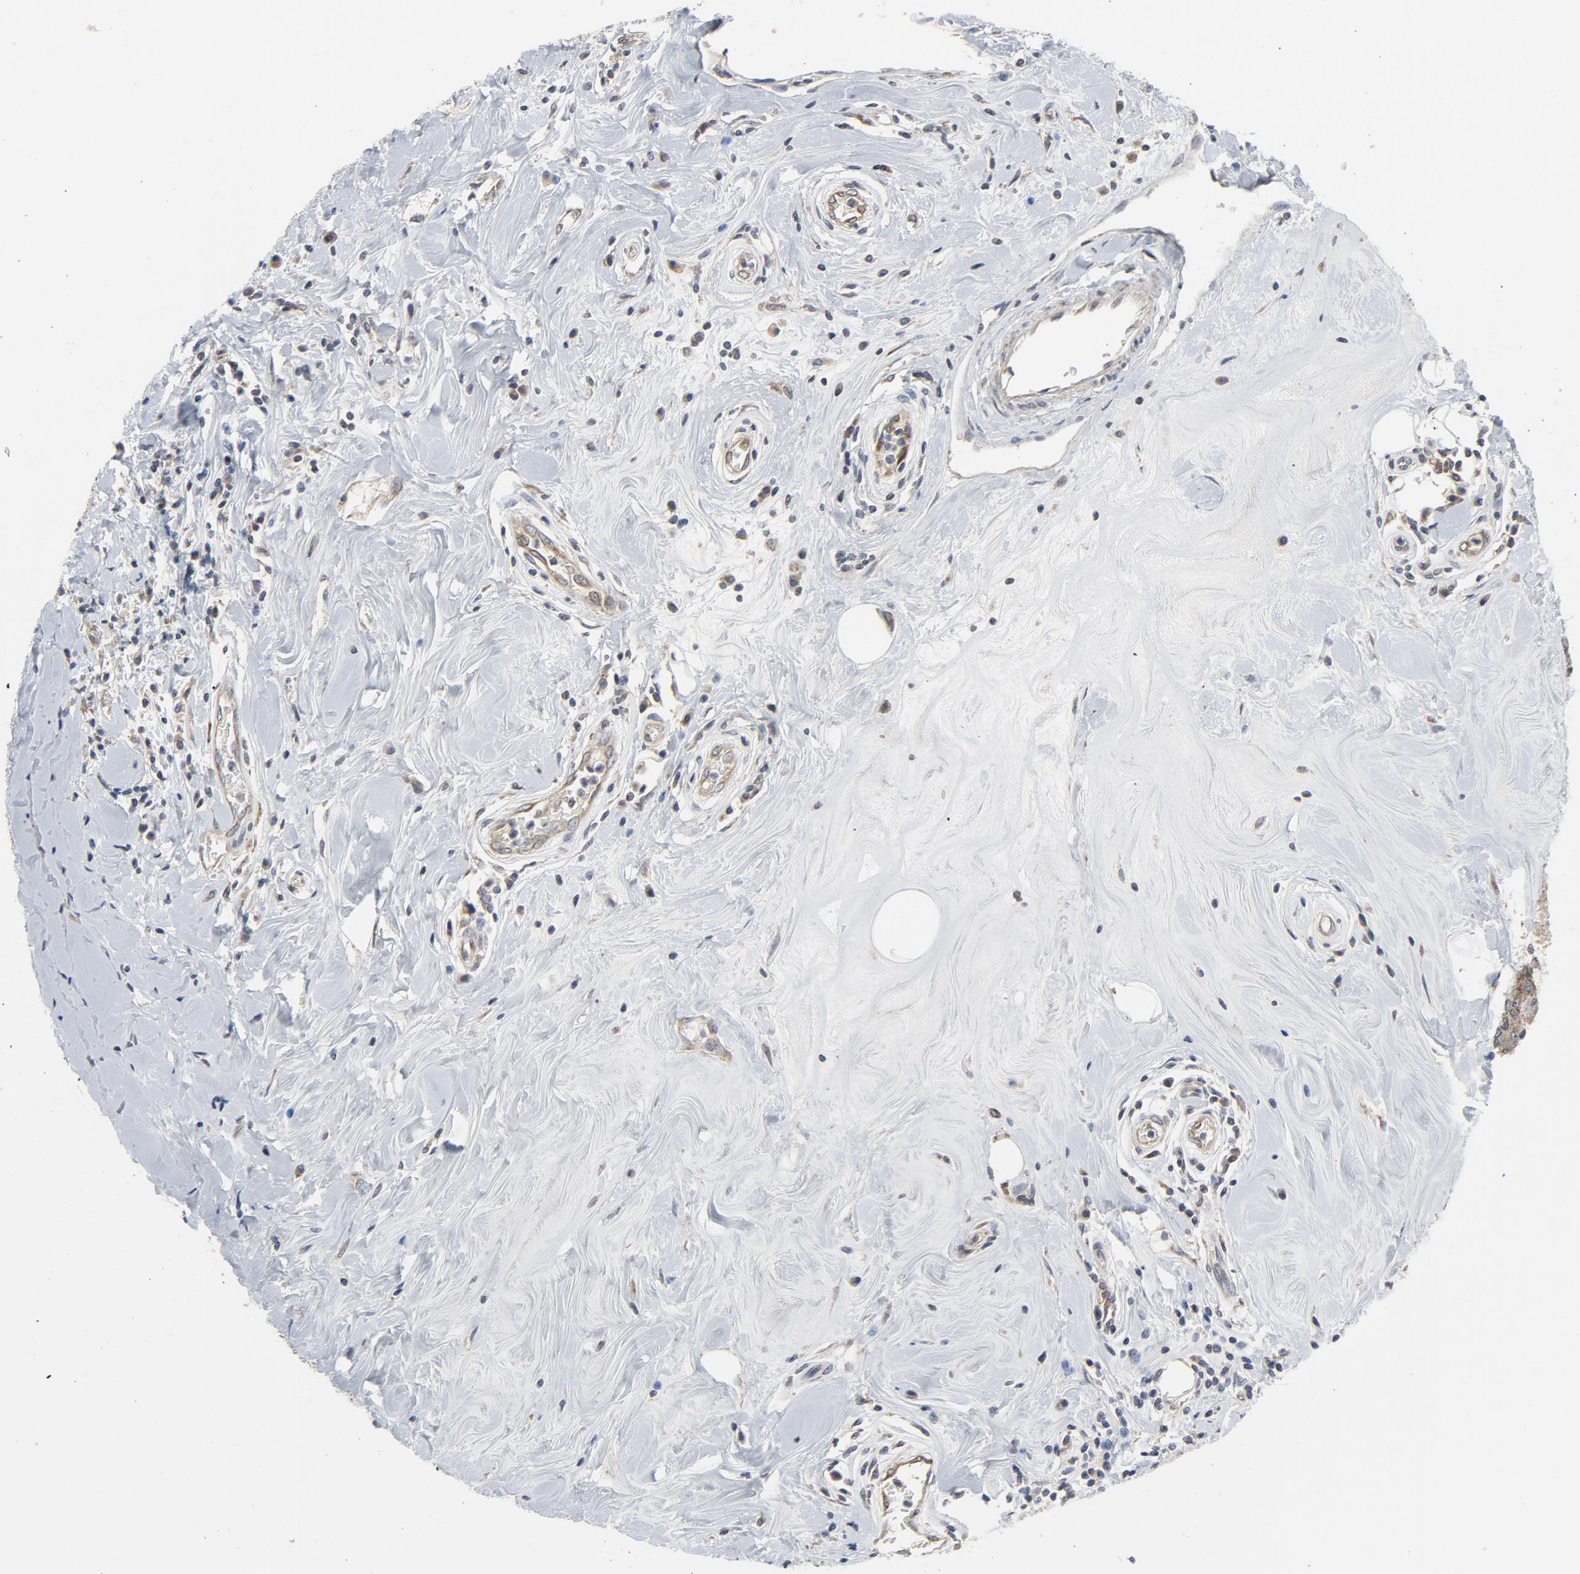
{"staining": {"intensity": "moderate", "quantity": ">75%", "location": "cytoplasmic/membranous"}, "tissue": "breast cancer", "cell_type": "Tumor cells", "image_type": "cancer", "snomed": [{"axis": "morphology", "description": "Duct carcinoma"}, {"axis": "topography", "description": "Breast"}], "caption": "This micrograph shows immunohistochemistry (IHC) staining of human invasive ductal carcinoma (breast), with medium moderate cytoplasmic/membranous expression in approximately >75% of tumor cells.", "gene": "C14orf119", "patient": {"sex": "female", "age": 27}}